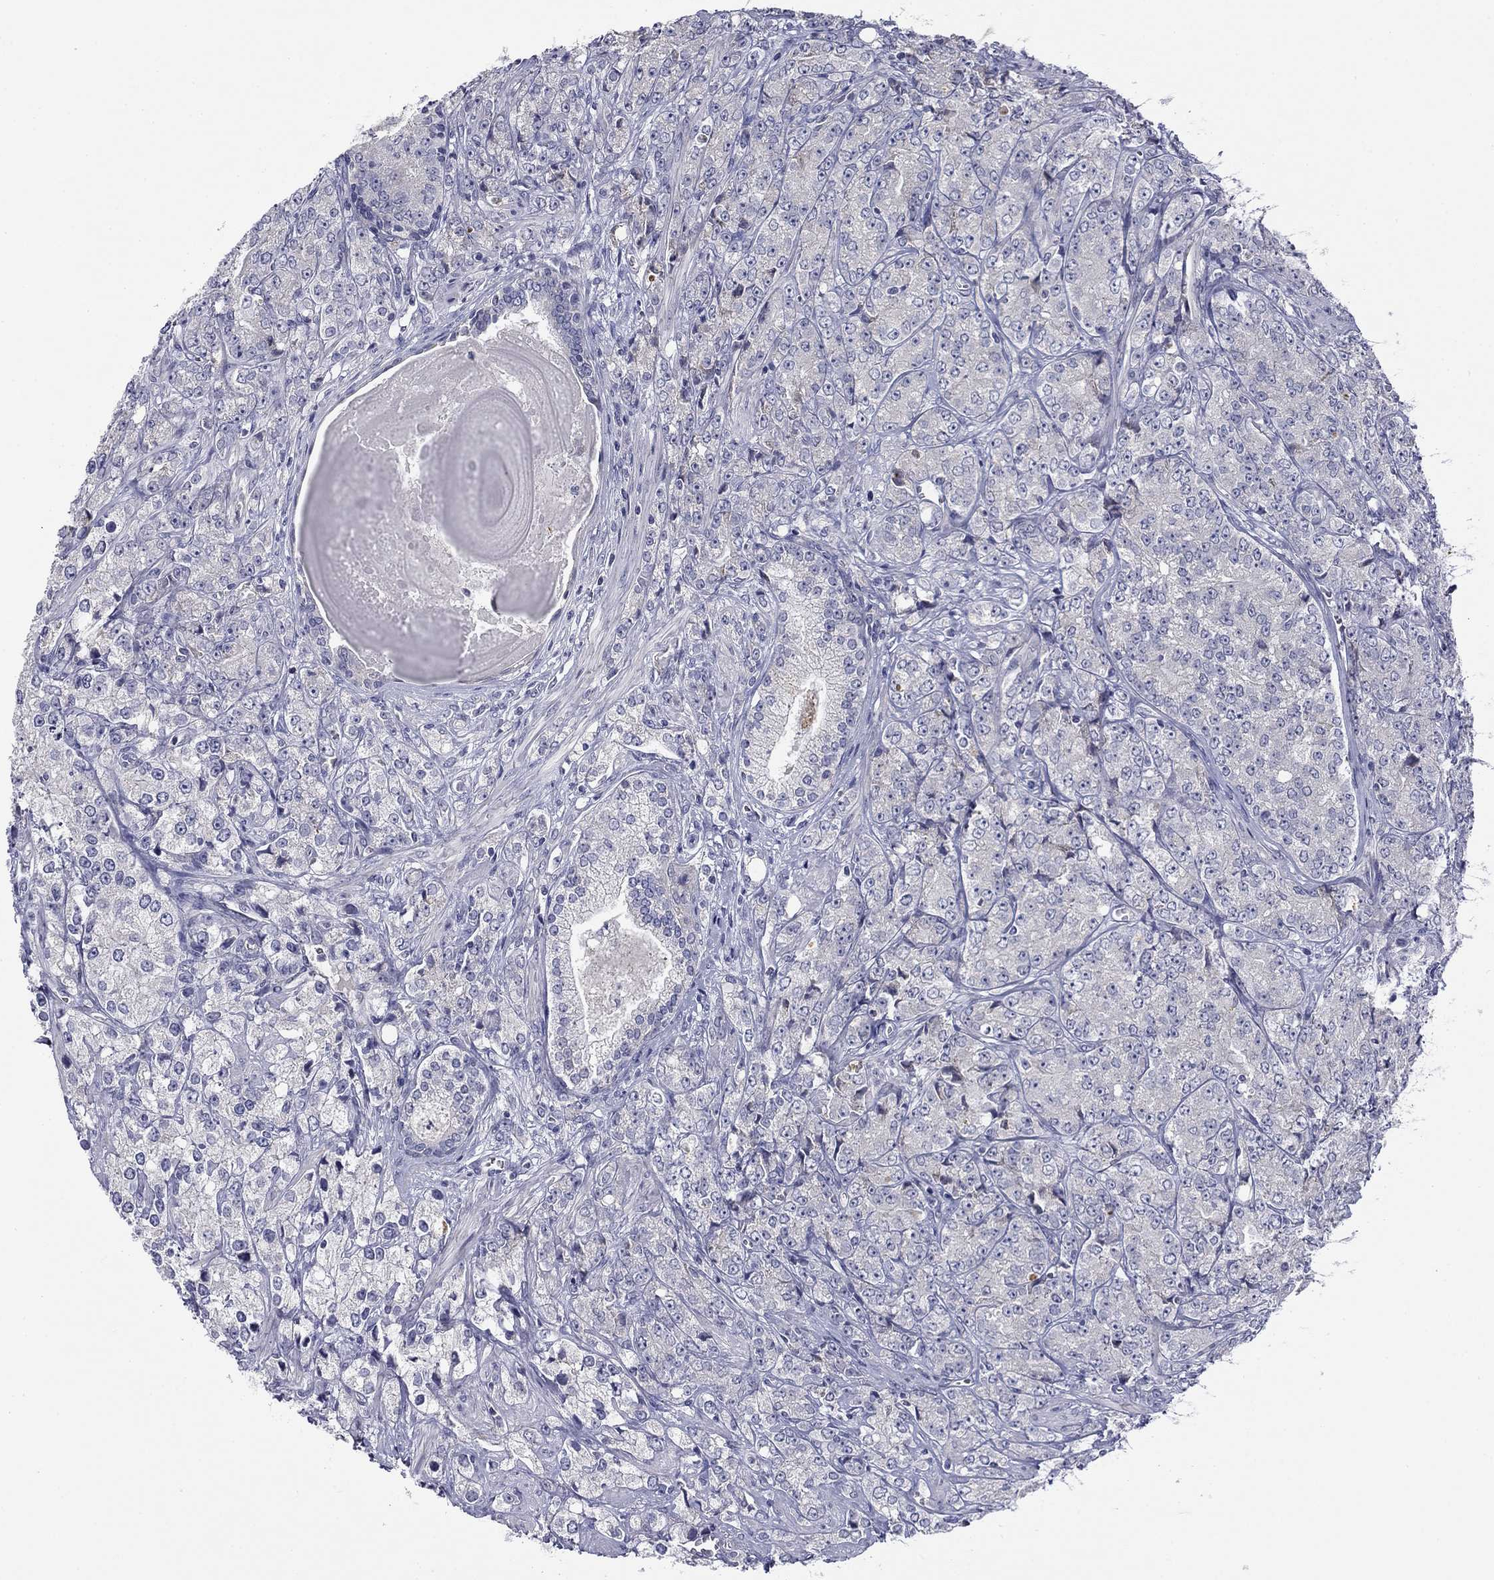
{"staining": {"intensity": "negative", "quantity": "none", "location": "none"}, "tissue": "prostate cancer", "cell_type": "Tumor cells", "image_type": "cancer", "snomed": [{"axis": "morphology", "description": "Adenocarcinoma, NOS"}, {"axis": "topography", "description": "Prostate and seminal vesicle, NOS"}, {"axis": "topography", "description": "Prostate"}], "caption": "Immunohistochemistry histopathology image of neoplastic tissue: human prostate adenocarcinoma stained with DAB (3,3'-diaminobenzidine) reveals no significant protein expression in tumor cells.", "gene": "SPATA7", "patient": {"sex": "male", "age": 68}}